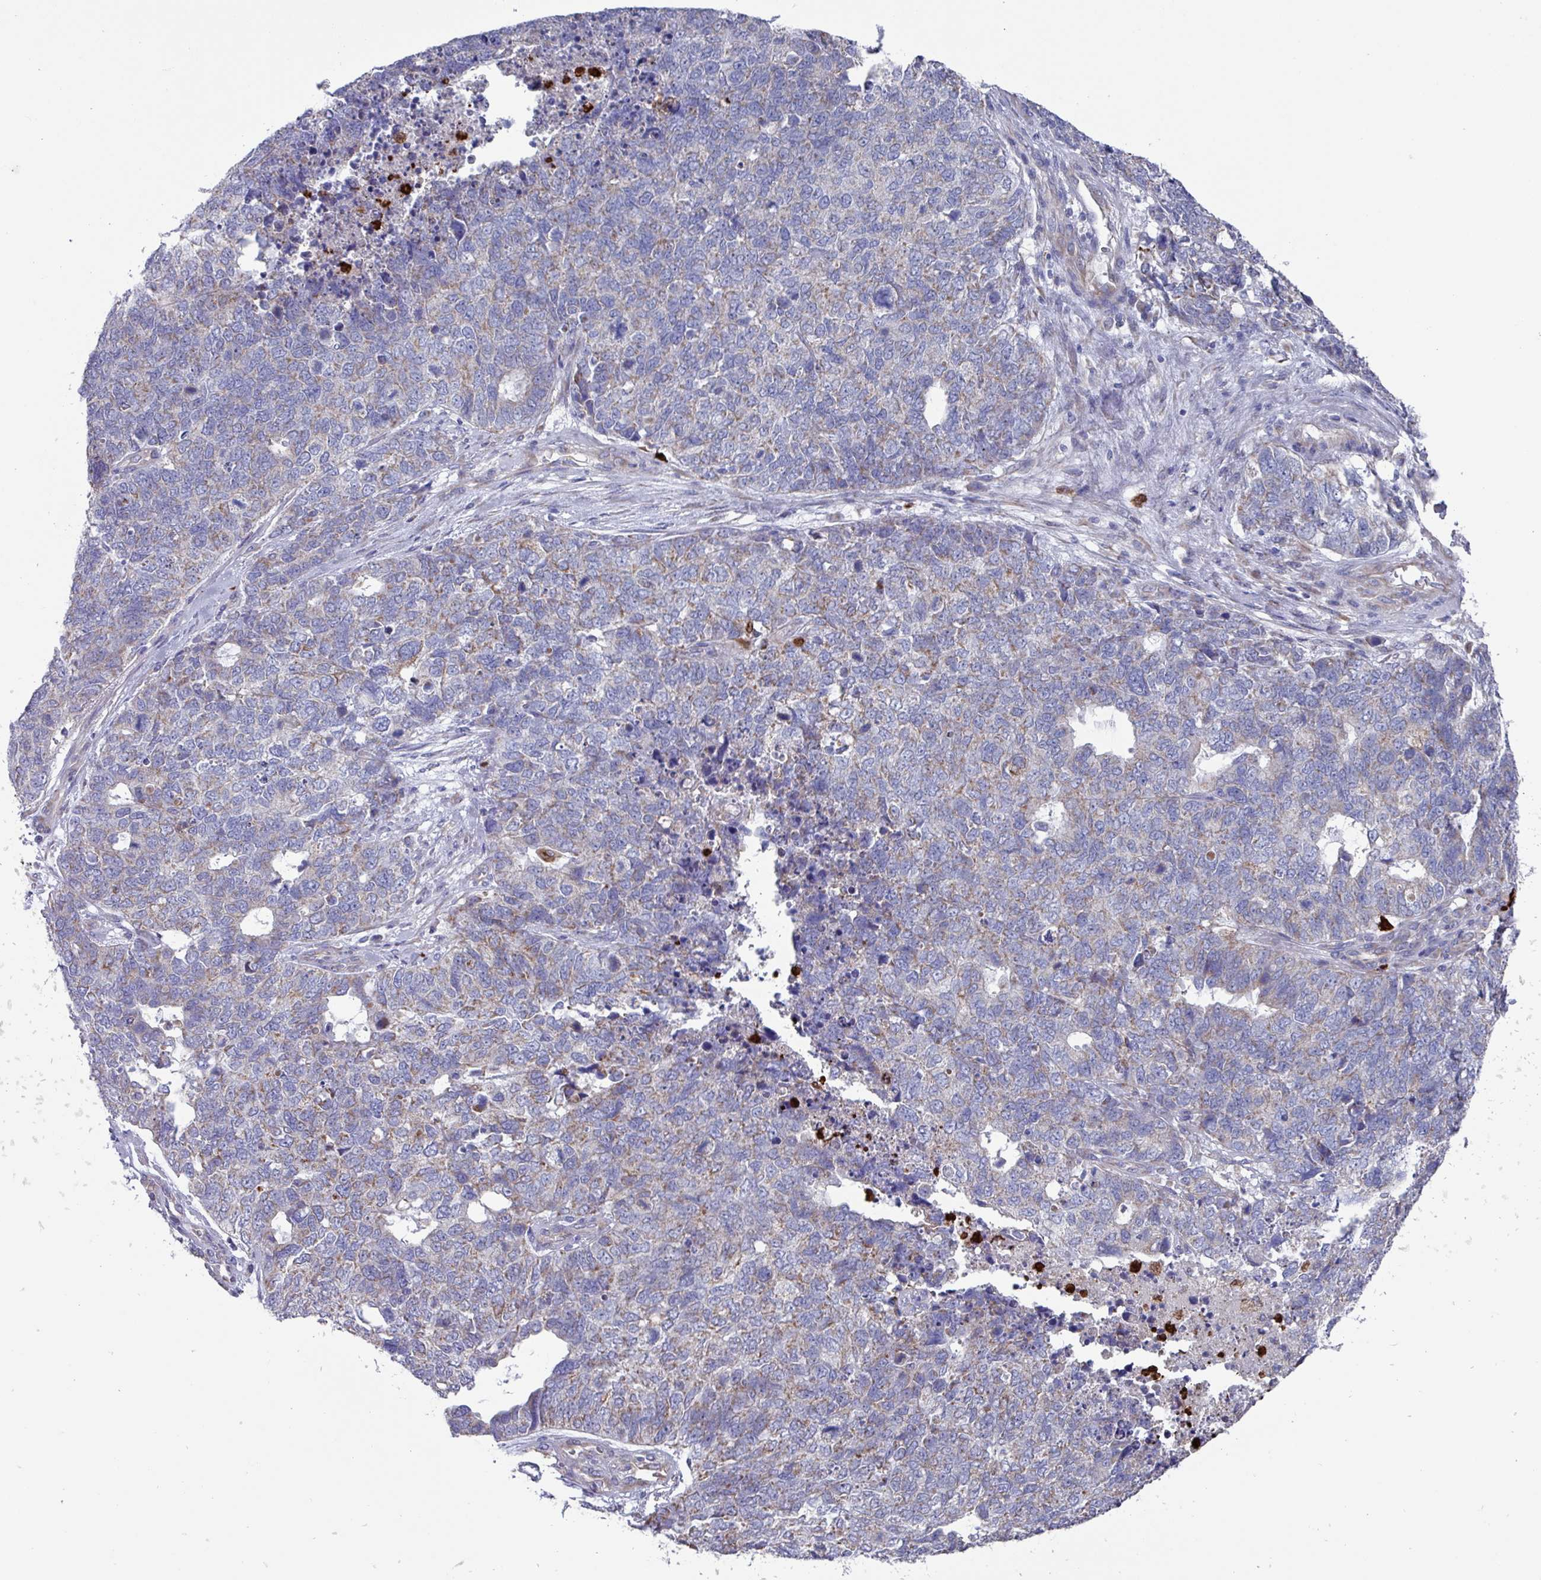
{"staining": {"intensity": "weak", "quantity": "25%-75%", "location": "cytoplasmic/membranous"}, "tissue": "cervical cancer", "cell_type": "Tumor cells", "image_type": "cancer", "snomed": [{"axis": "morphology", "description": "Squamous cell carcinoma, NOS"}, {"axis": "topography", "description": "Cervix"}], "caption": "Approximately 25%-75% of tumor cells in cervical squamous cell carcinoma exhibit weak cytoplasmic/membranous protein positivity as visualized by brown immunohistochemical staining.", "gene": "UQCC2", "patient": {"sex": "female", "age": 63}}